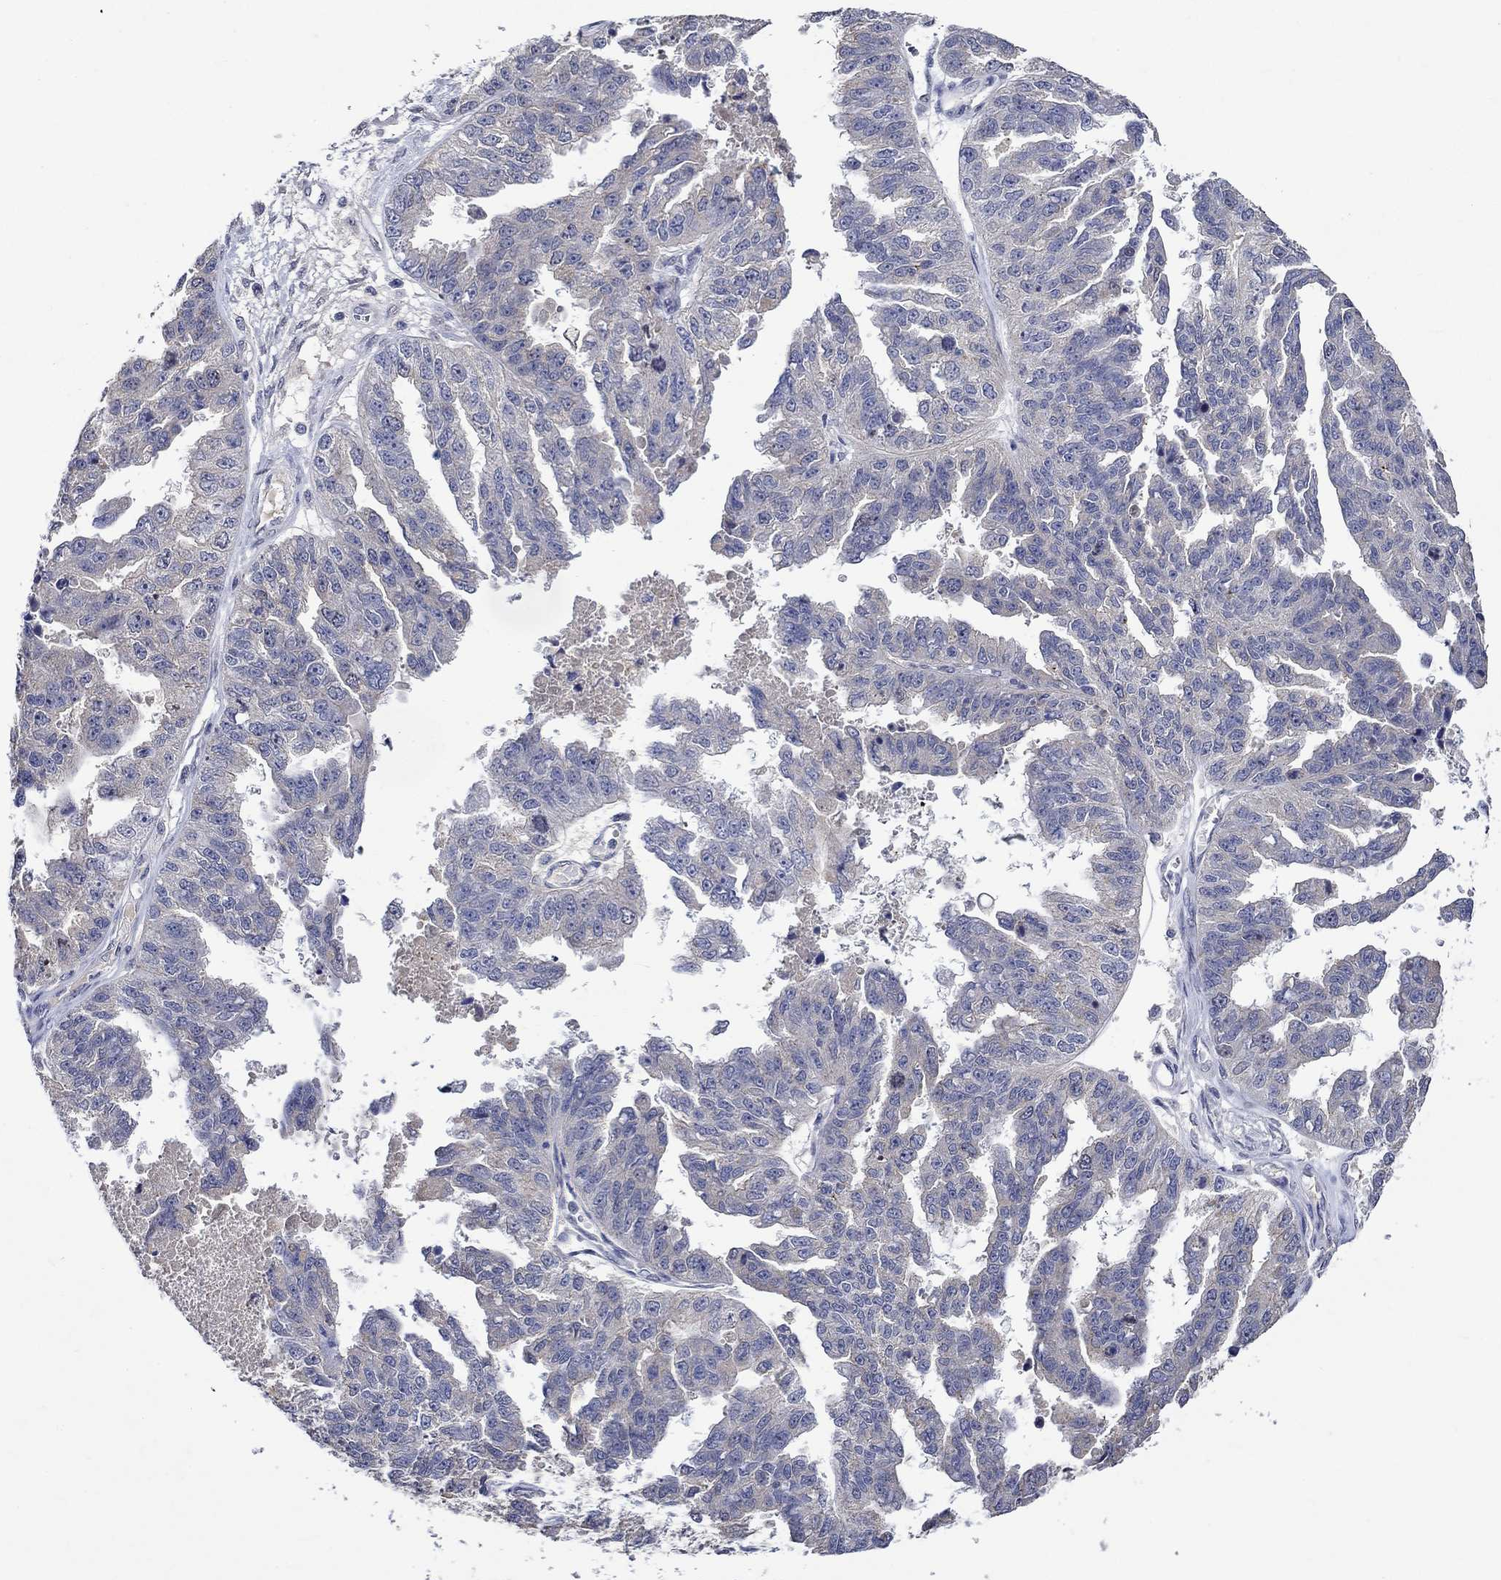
{"staining": {"intensity": "negative", "quantity": "none", "location": "none"}, "tissue": "ovarian cancer", "cell_type": "Tumor cells", "image_type": "cancer", "snomed": [{"axis": "morphology", "description": "Cystadenocarcinoma, serous, NOS"}, {"axis": "topography", "description": "Ovary"}], "caption": "DAB (3,3'-diaminobenzidine) immunohistochemical staining of serous cystadenocarcinoma (ovarian) displays no significant expression in tumor cells. The staining is performed using DAB brown chromogen with nuclei counter-stained in using hematoxylin.", "gene": "DDX3Y", "patient": {"sex": "female", "age": 58}}